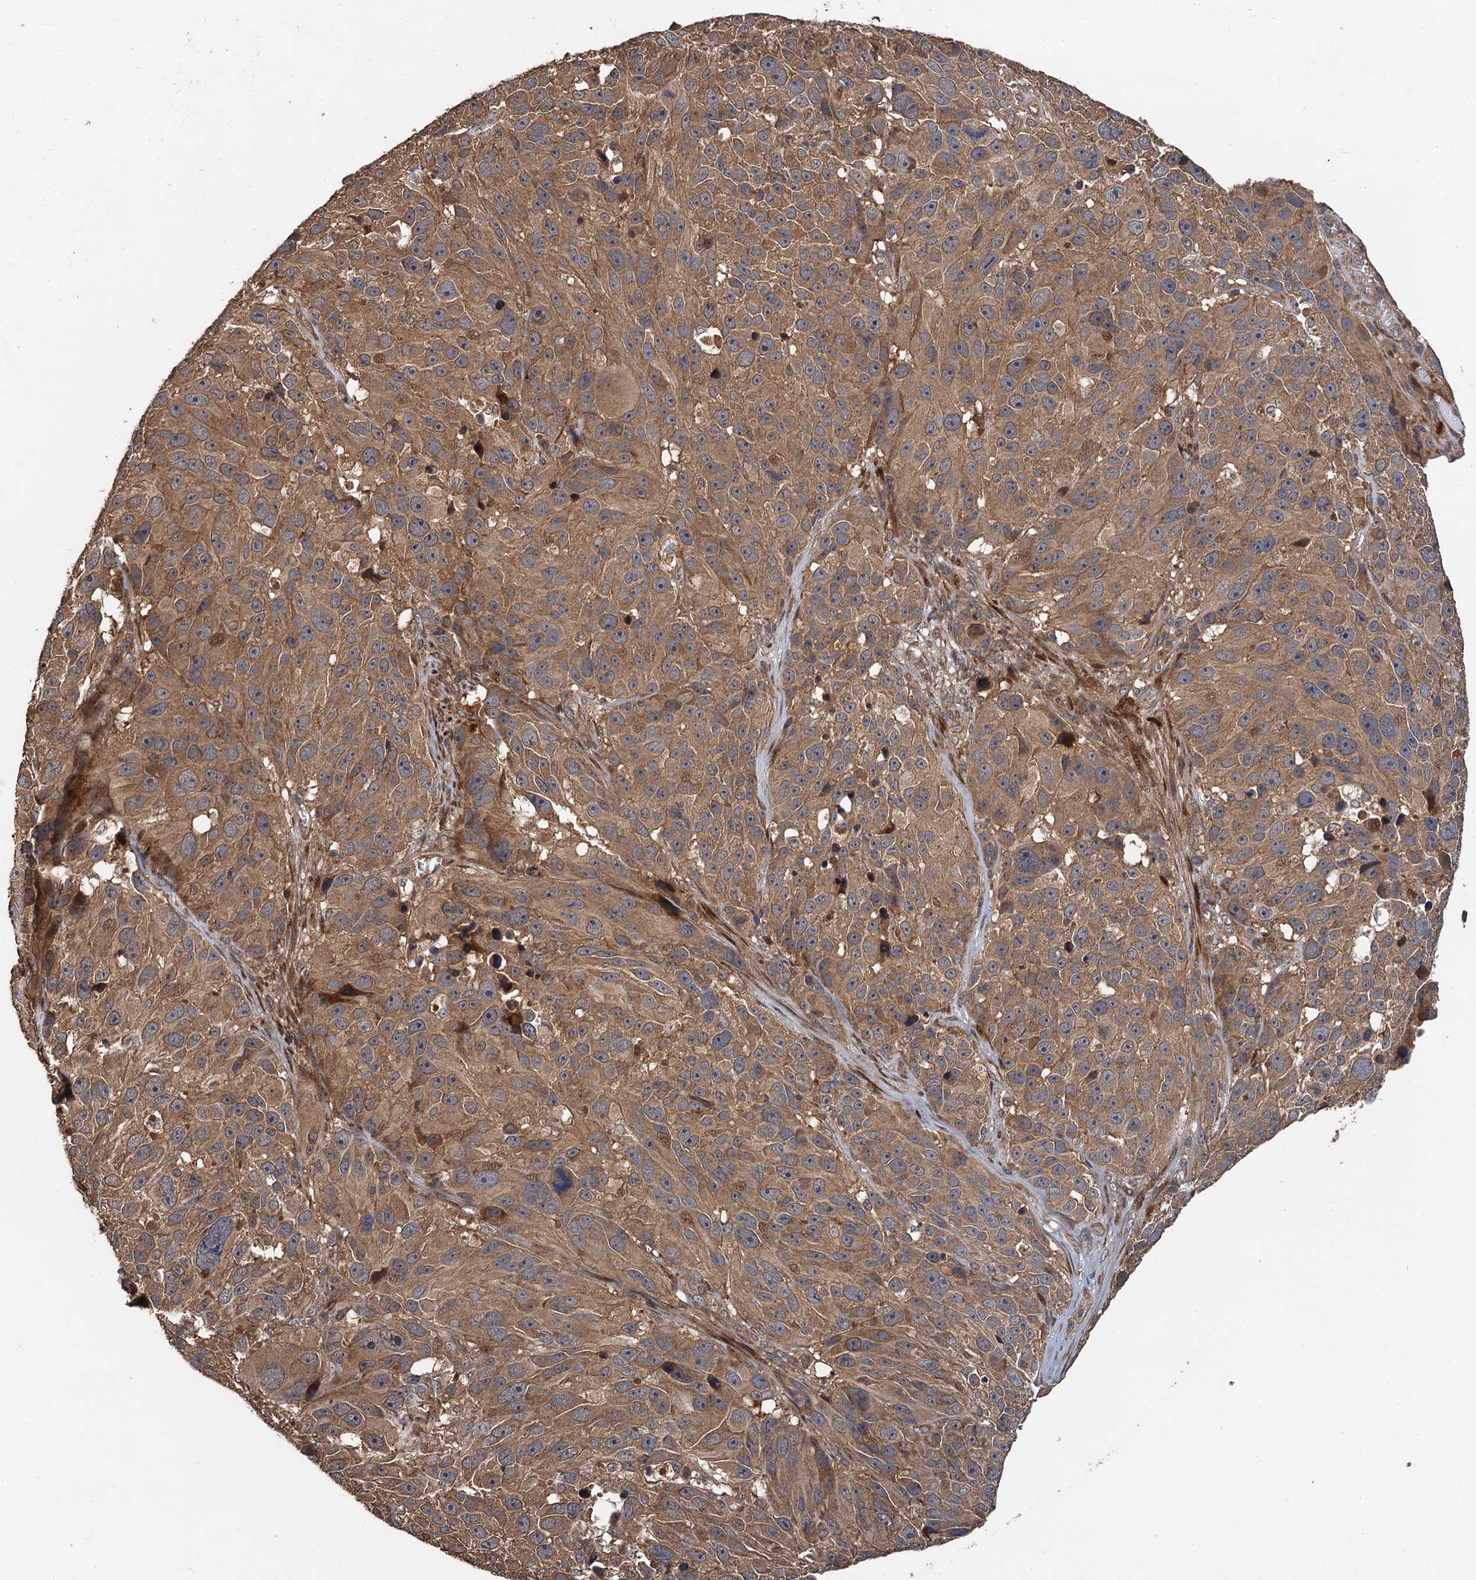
{"staining": {"intensity": "moderate", "quantity": ">75%", "location": "cytoplasmic/membranous"}, "tissue": "melanoma", "cell_type": "Tumor cells", "image_type": "cancer", "snomed": [{"axis": "morphology", "description": "Malignant melanoma, NOS"}, {"axis": "topography", "description": "Skin"}], "caption": "IHC photomicrograph of neoplastic tissue: malignant melanoma stained using immunohistochemistry (IHC) demonstrates medium levels of moderate protein expression localized specifically in the cytoplasmic/membranous of tumor cells, appearing as a cytoplasmic/membranous brown color.", "gene": "TMEM39B", "patient": {"sex": "male", "age": 84}}